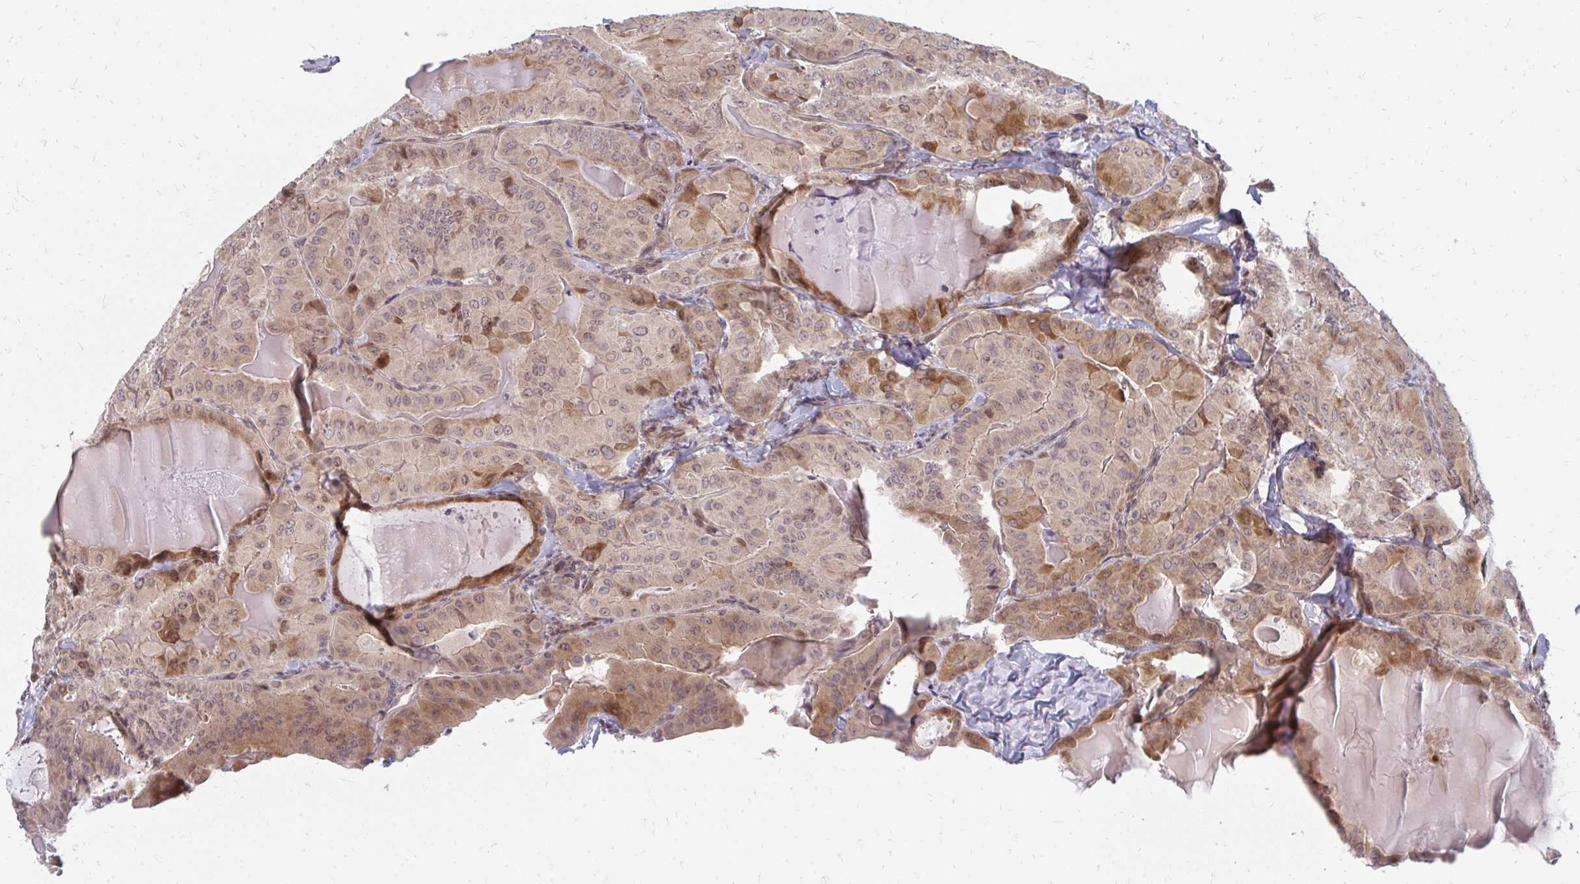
{"staining": {"intensity": "weak", "quantity": "25%-75%", "location": "cytoplasmic/membranous"}, "tissue": "thyroid cancer", "cell_type": "Tumor cells", "image_type": "cancer", "snomed": [{"axis": "morphology", "description": "Papillary adenocarcinoma, NOS"}, {"axis": "topography", "description": "Thyroid gland"}], "caption": "A high-resolution image shows immunohistochemistry staining of thyroid cancer, which exhibits weak cytoplasmic/membranous staining in approximately 25%-75% of tumor cells.", "gene": "ZNF285", "patient": {"sex": "female", "age": 68}}